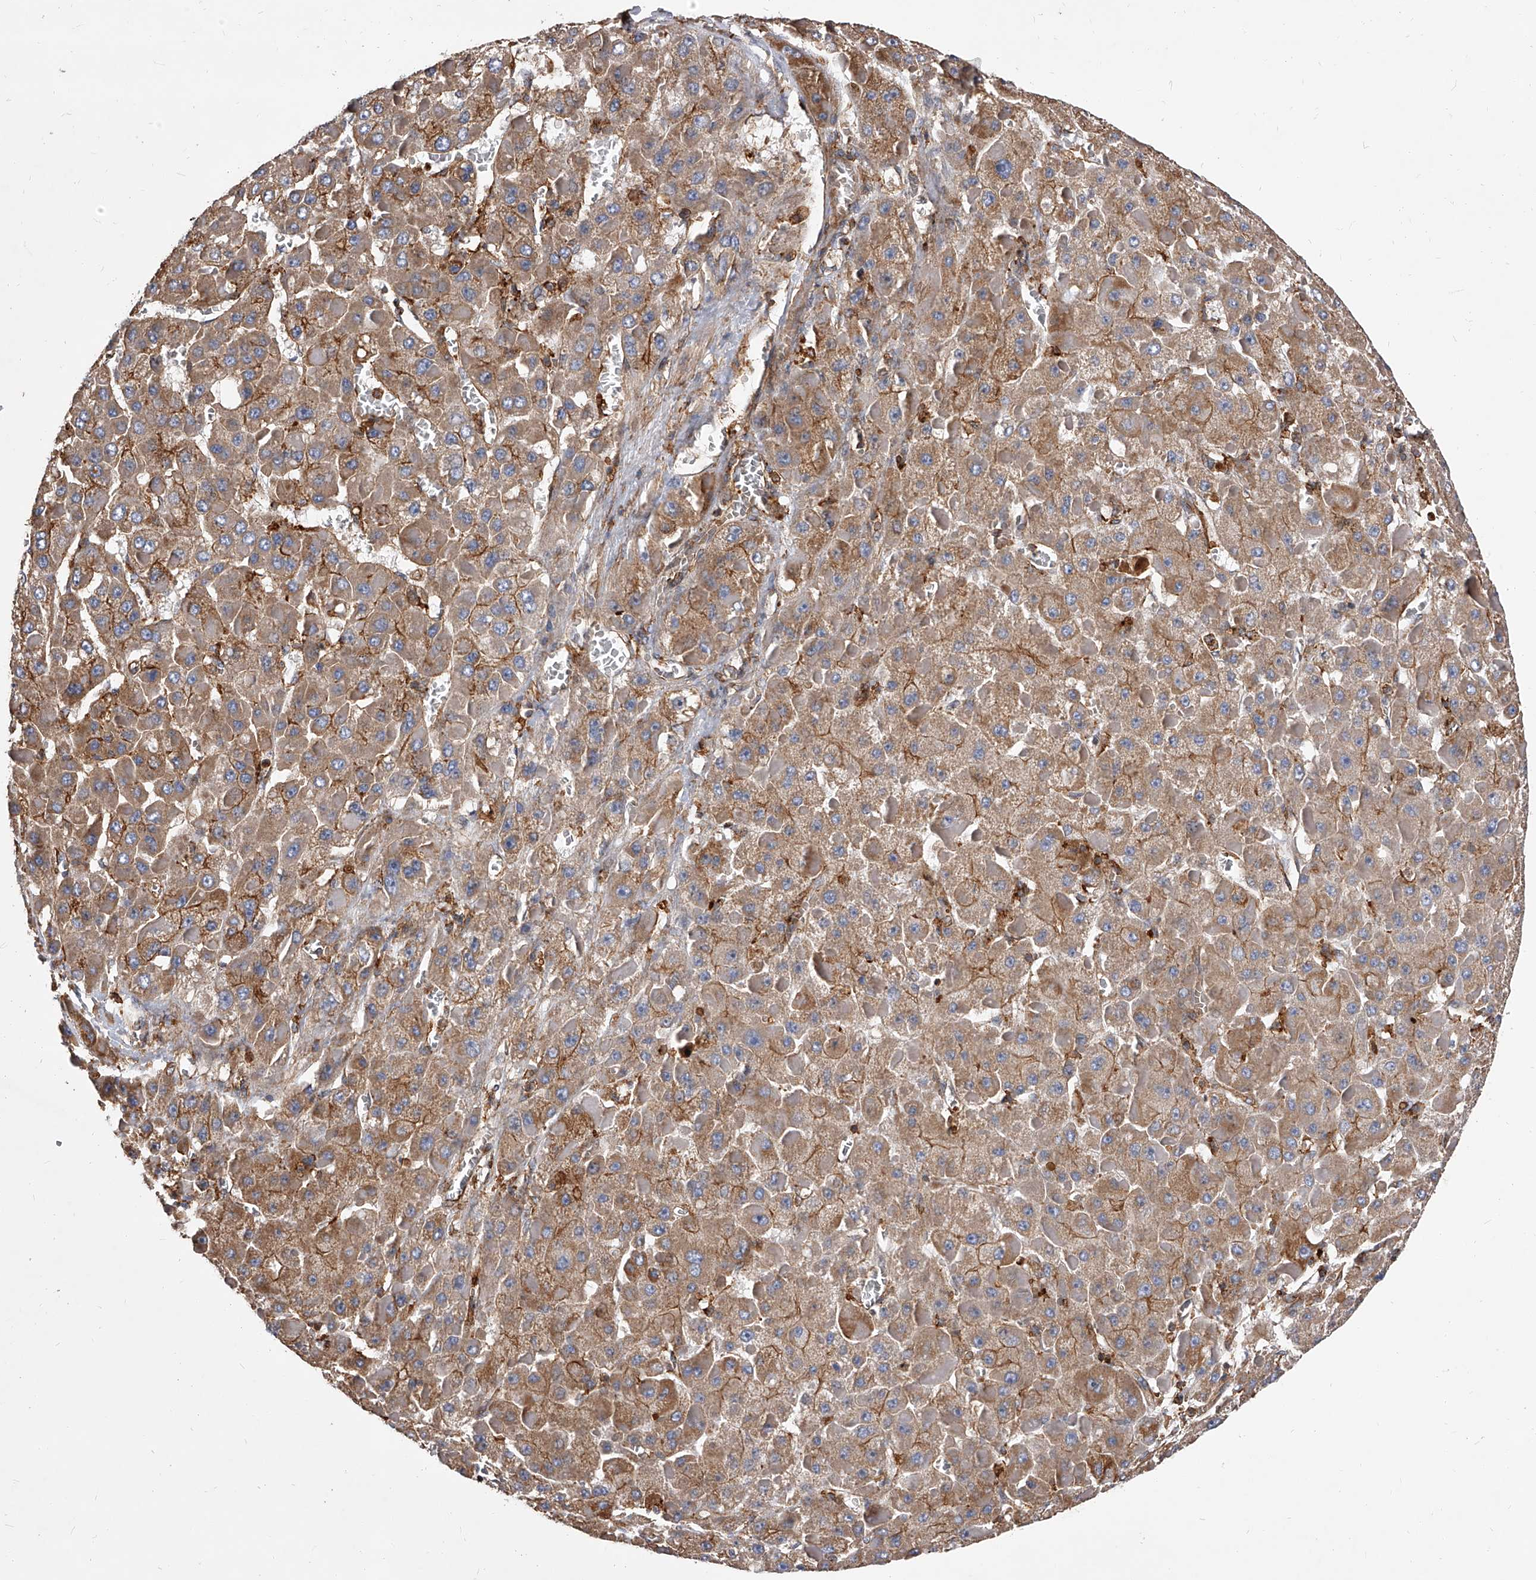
{"staining": {"intensity": "moderate", "quantity": ">75%", "location": "cytoplasmic/membranous"}, "tissue": "liver cancer", "cell_type": "Tumor cells", "image_type": "cancer", "snomed": [{"axis": "morphology", "description": "Carcinoma, Hepatocellular, NOS"}, {"axis": "topography", "description": "Liver"}], "caption": "Brown immunohistochemical staining in human liver cancer (hepatocellular carcinoma) shows moderate cytoplasmic/membranous positivity in about >75% of tumor cells.", "gene": "PISD", "patient": {"sex": "female", "age": 73}}